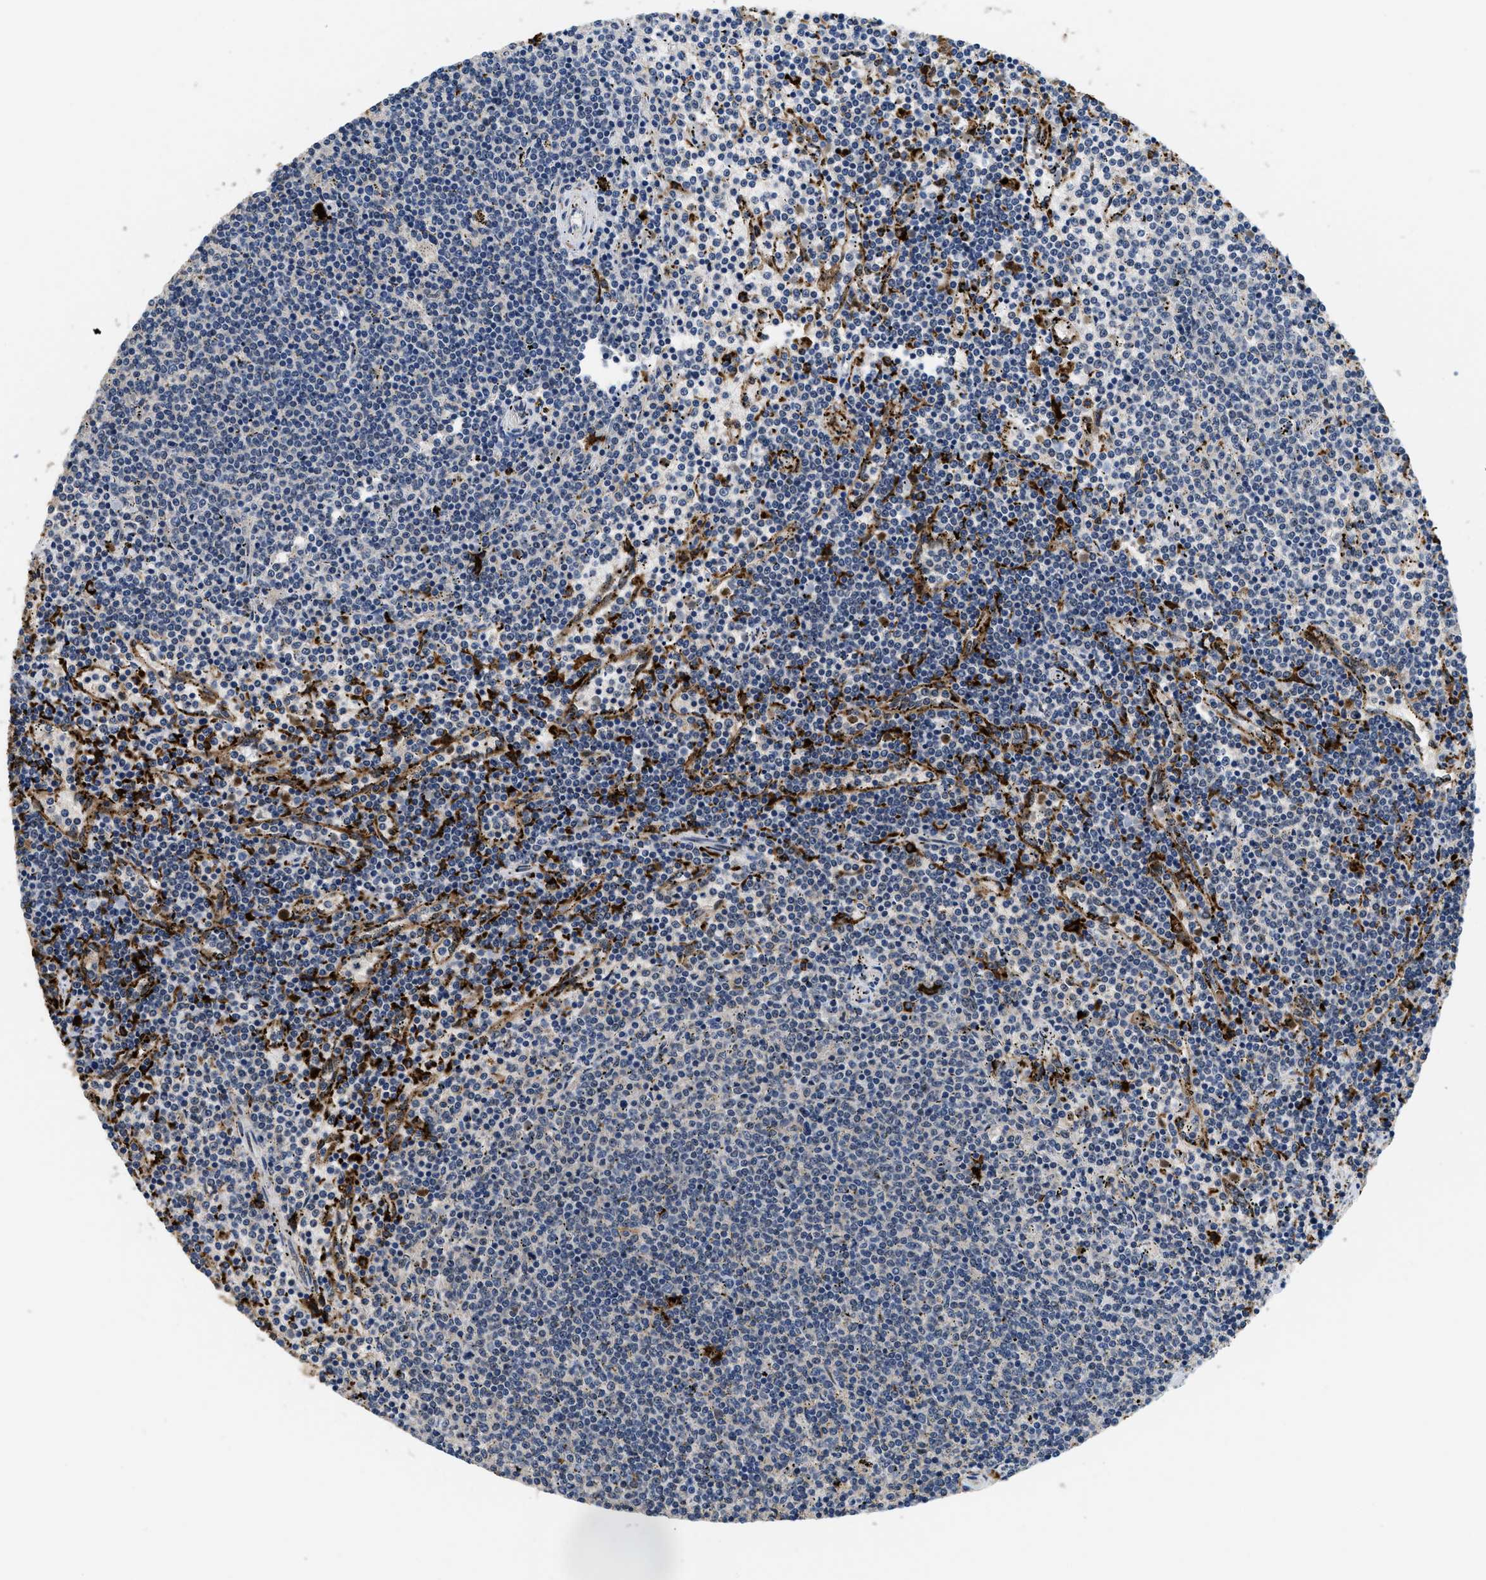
{"staining": {"intensity": "negative", "quantity": "none", "location": "none"}, "tissue": "lymphoma", "cell_type": "Tumor cells", "image_type": "cancer", "snomed": [{"axis": "morphology", "description": "Malignant lymphoma, non-Hodgkin's type, Low grade"}, {"axis": "topography", "description": "Spleen"}], "caption": "Immunohistochemistry of human lymphoma shows no staining in tumor cells.", "gene": "BMPR2", "patient": {"sex": "female", "age": 50}}